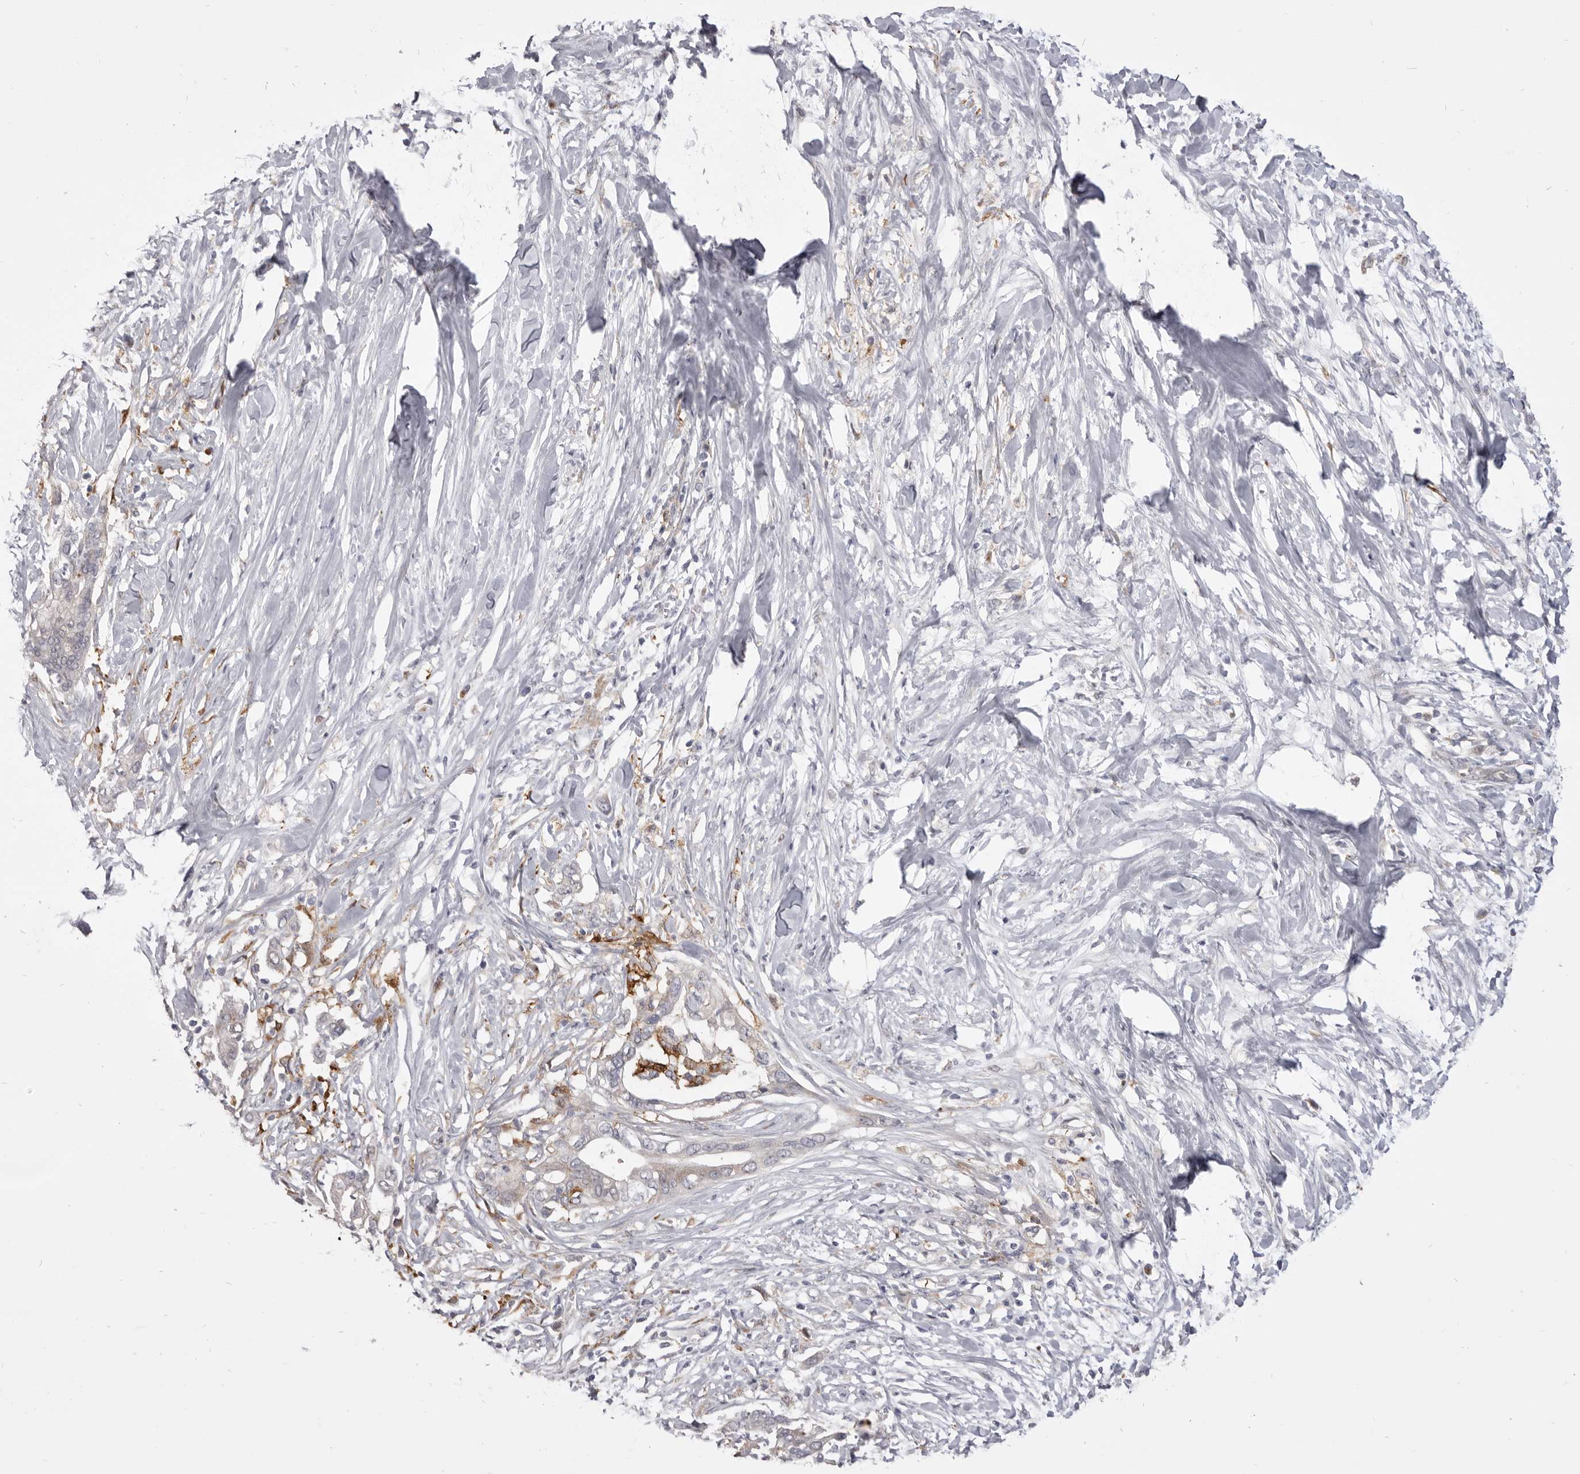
{"staining": {"intensity": "moderate", "quantity": "<25%", "location": "cytoplasmic/membranous"}, "tissue": "pancreatic cancer", "cell_type": "Tumor cells", "image_type": "cancer", "snomed": [{"axis": "morphology", "description": "Normal tissue, NOS"}, {"axis": "morphology", "description": "Adenocarcinoma, NOS"}, {"axis": "topography", "description": "Pancreas"}, {"axis": "topography", "description": "Peripheral nerve tissue"}], "caption": "A low amount of moderate cytoplasmic/membranous staining is identified in about <25% of tumor cells in adenocarcinoma (pancreatic) tissue. (DAB = brown stain, brightfield microscopy at high magnification).", "gene": "VPS45", "patient": {"sex": "male", "age": 59}}